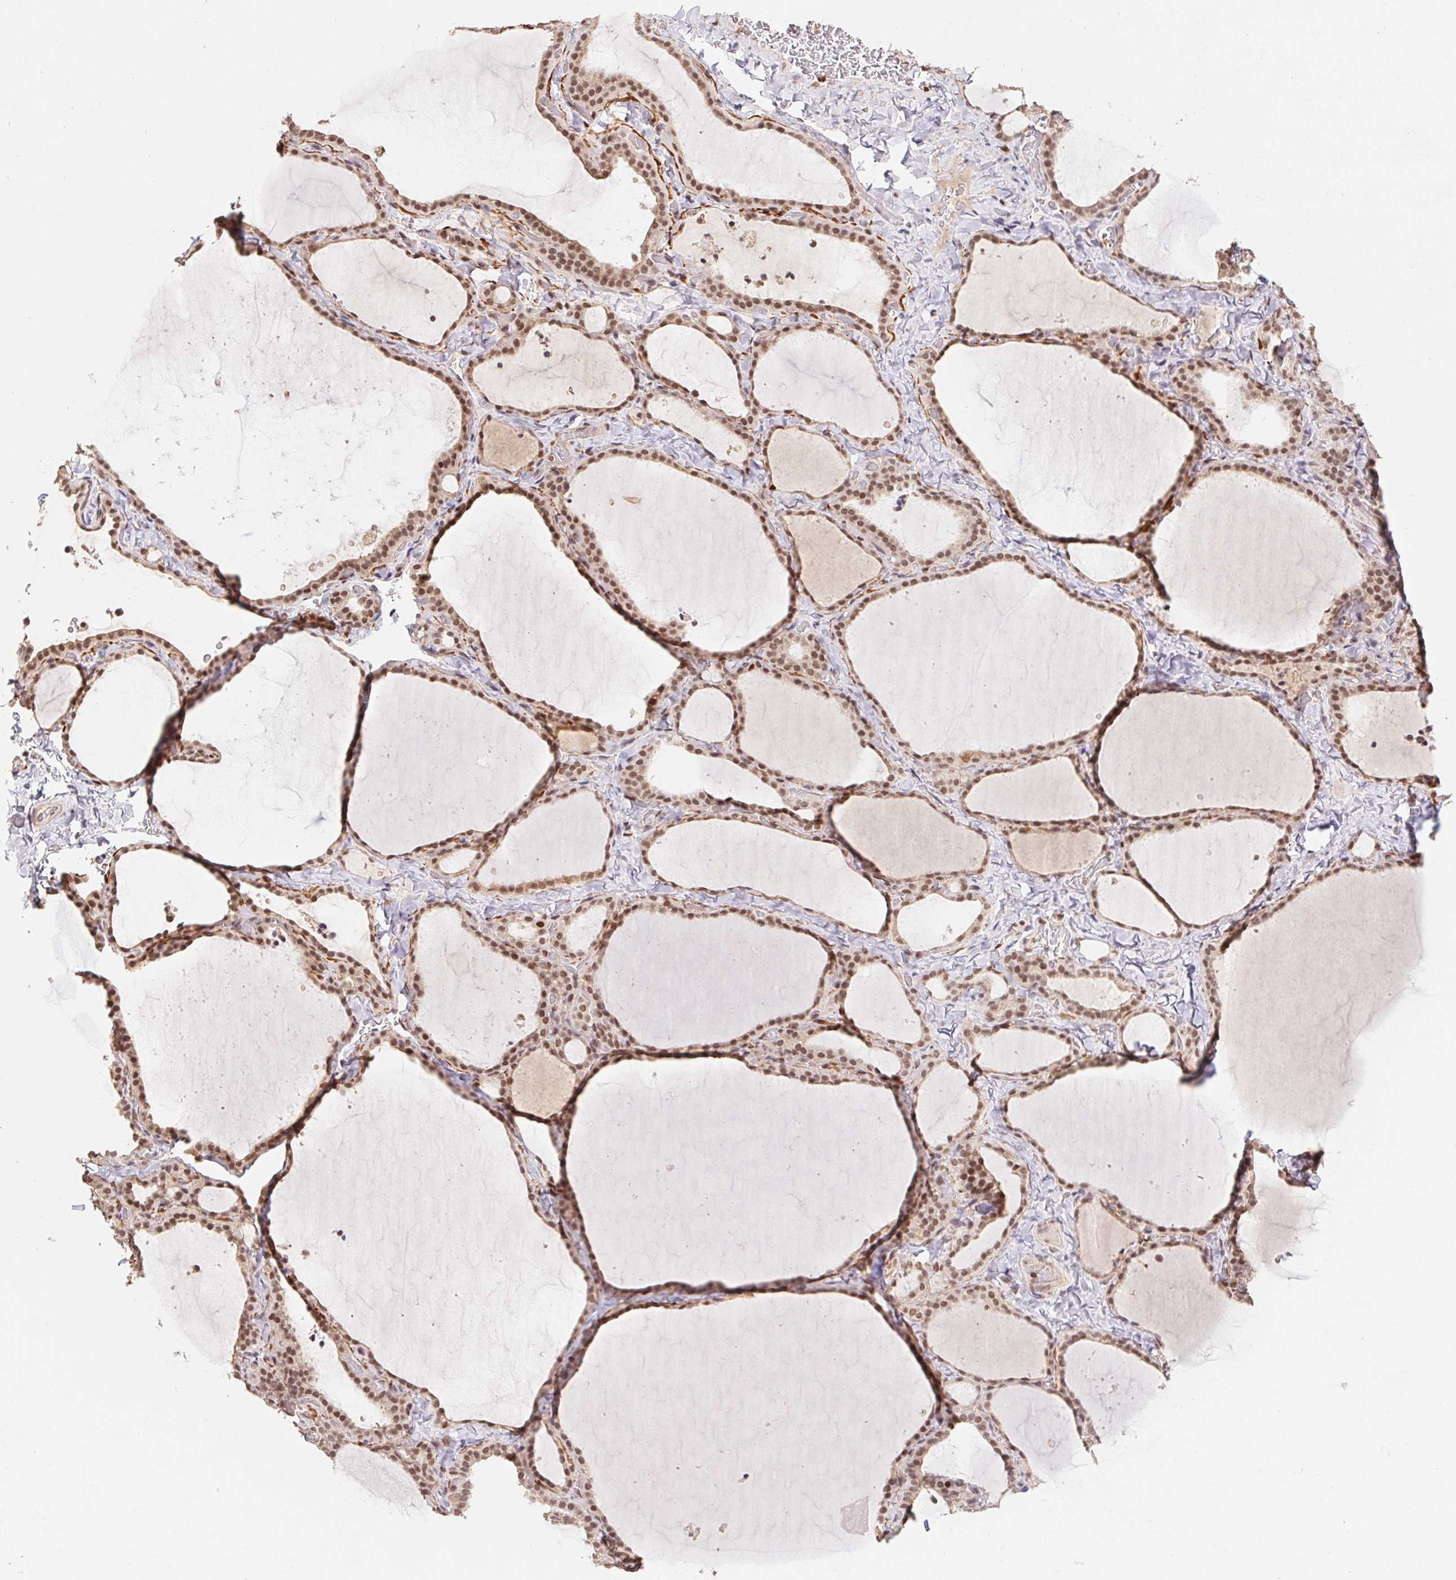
{"staining": {"intensity": "moderate", "quantity": ">75%", "location": "nuclear"}, "tissue": "thyroid gland", "cell_type": "Glandular cells", "image_type": "normal", "snomed": [{"axis": "morphology", "description": "Normal tissue, NOS"}, {"axis": "topography", "description": "Thyroid gland"}], "caption": "Immunohistochemistry (IHC) micrograph of benign human thyroid gland stained for a protein (brown), which demonstrates medium levels of moderate nuclear positivity in about >75% of glandular cells.", "gene": "POLD3", "patient": {"sex": "female", "age": 22}}